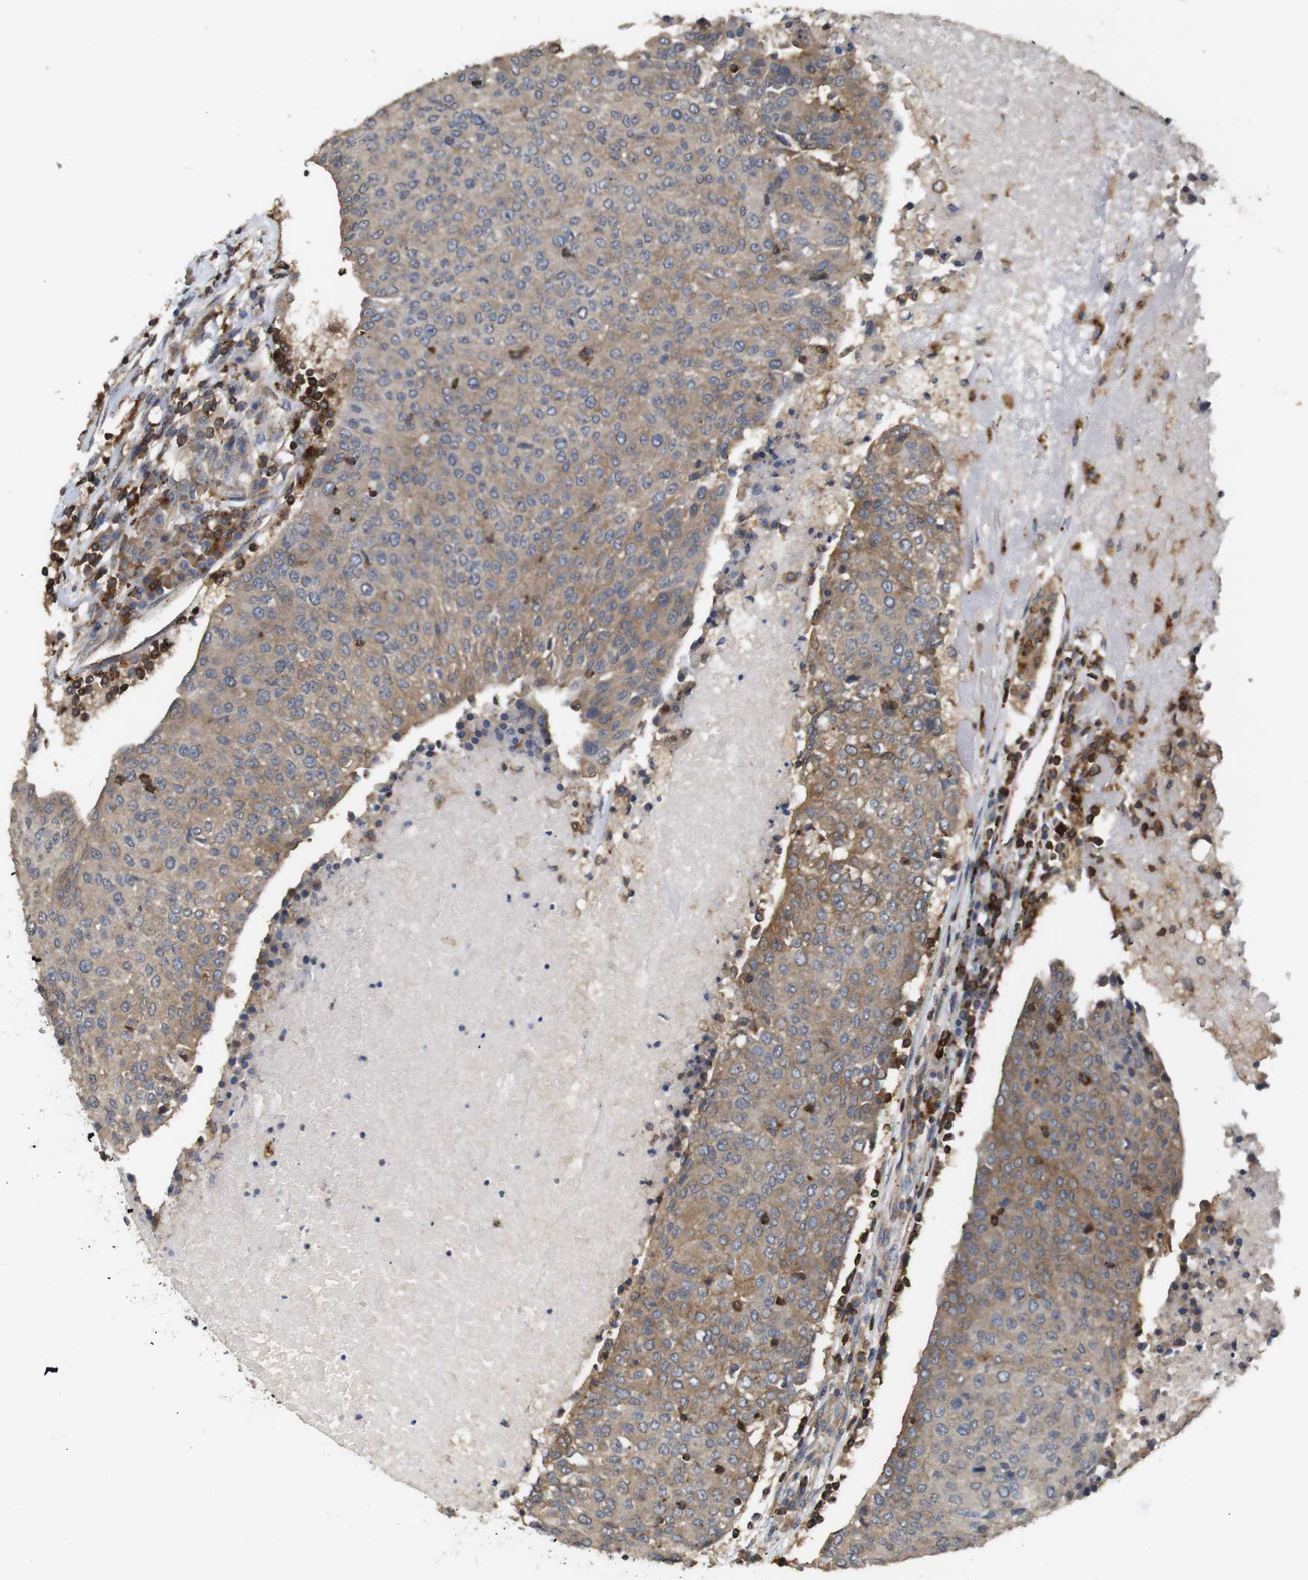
{"staining": {"intensity": "moderate", "quantity": ">75%", "location": "cytoplasmic/membranous"}, "tissue": "urothelial cancer", "cell_type": "Tumor cells", "image_type": "cancer", "snomed": [{"axis": "morphology", "description": "Urothelial carcinoma, High grade"}, {"axis": "topography", "description": "Urinary bladder"}], "caption": "Human urothelial cancer stained for a protein (brown) exhibits moderate cytoplasmic/membranous positive expression in approximately >75% of tumor cells.", "gene": "KSR1", "patient": {"sex": "female", "age": 85}}